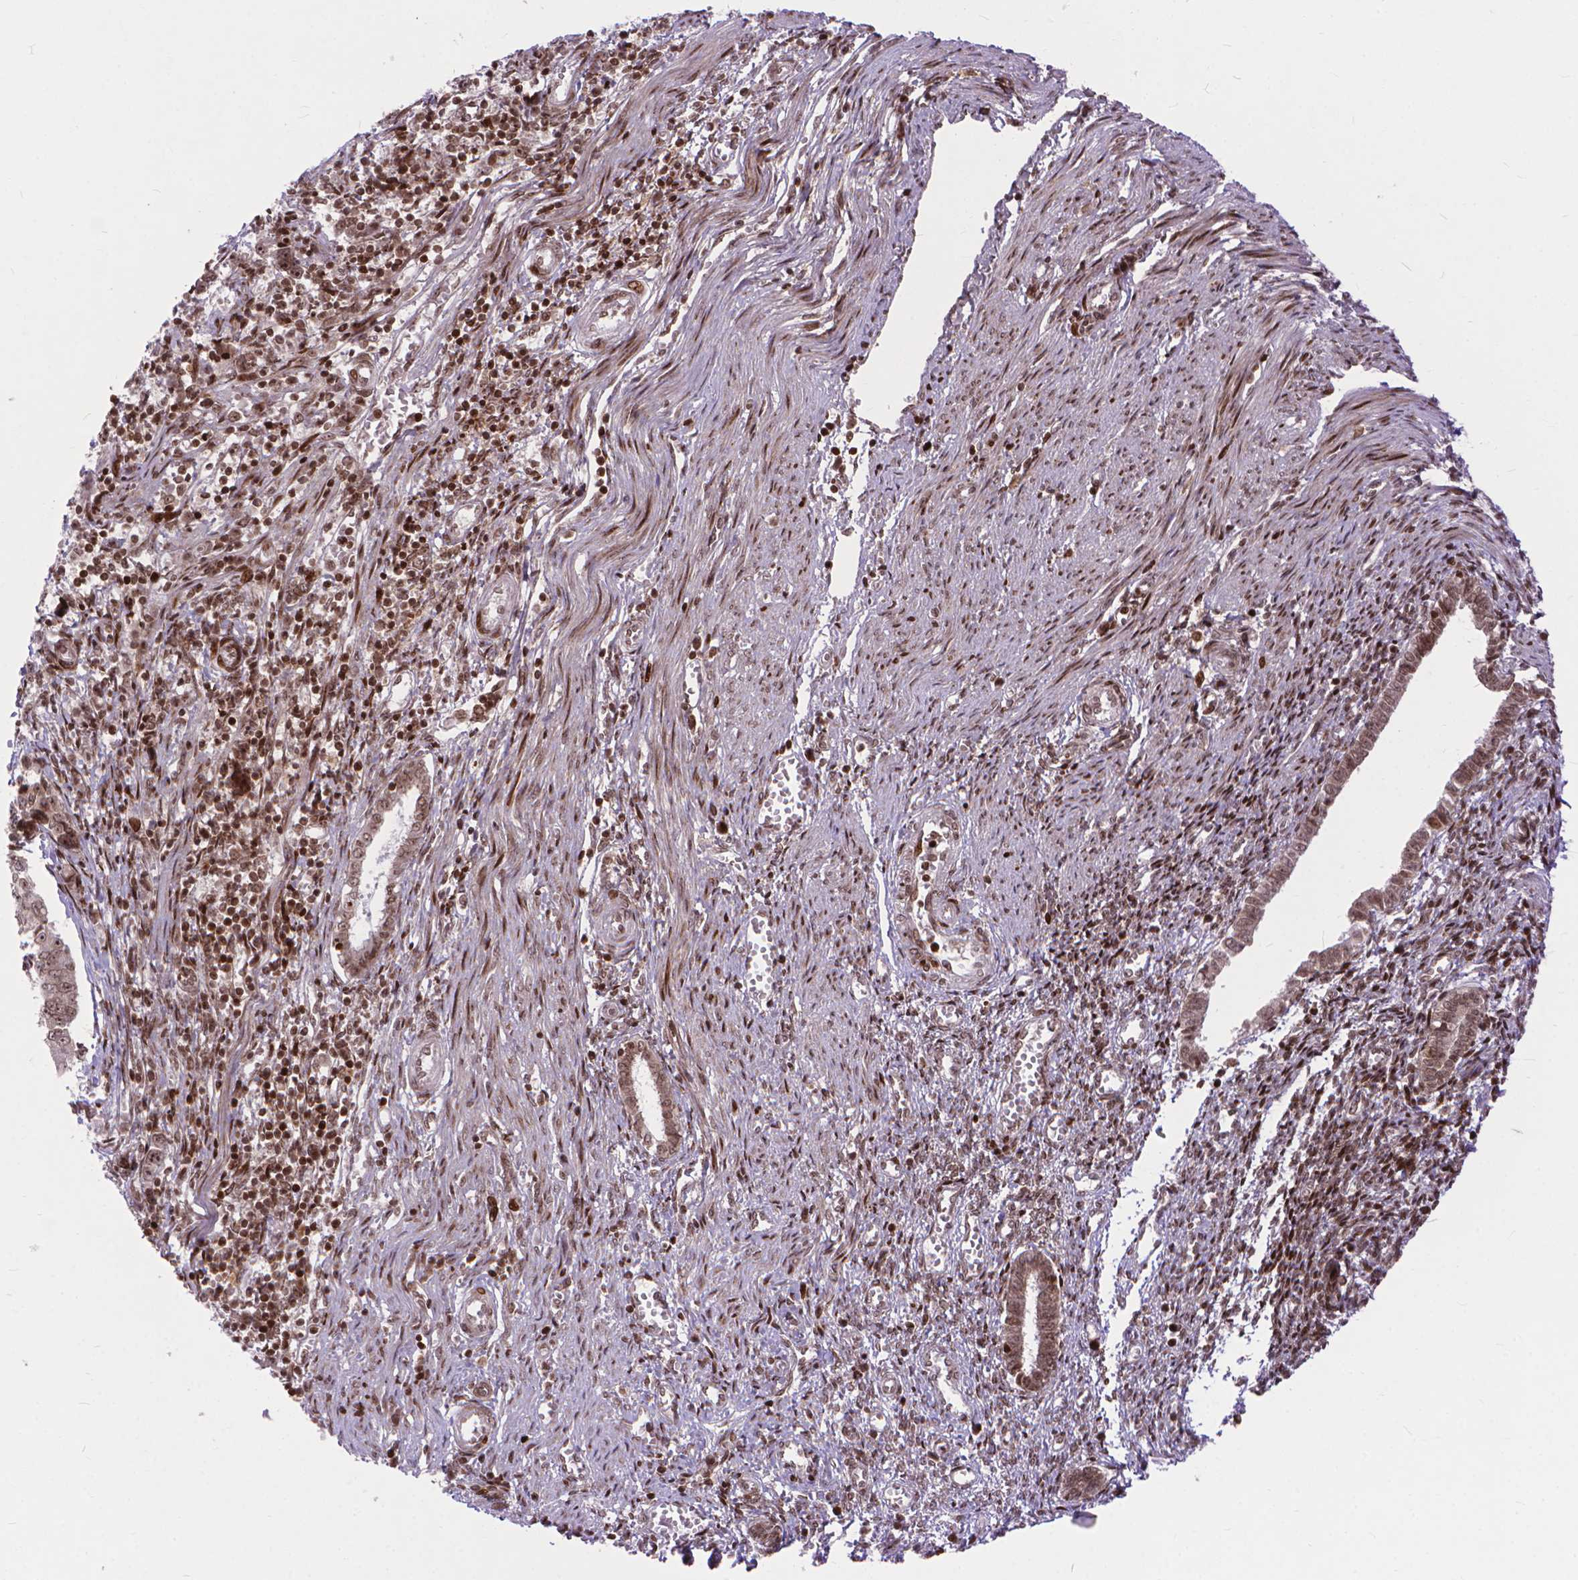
{"staining": {"intensity": "weak", "quantity": ">75%", "location": "nuclear"}, "tissue": "endometrial cancer", "cell_type": "Tumor cells", "image_type": "cancer", "snomed": [{"axis": "morphology", "description": "Adenocarcinoma, NOS"}, {"axis": "topography", "description": "Endometrium"}], "caption": "Immunohistochemical staining of human endometrial adenocarcinoma exhibits low levels of weak nuclear protein positivity in approximately >75% of tumor cells.", "gene": "AMER1", "patient": {"sex": "female", "age": 43}}